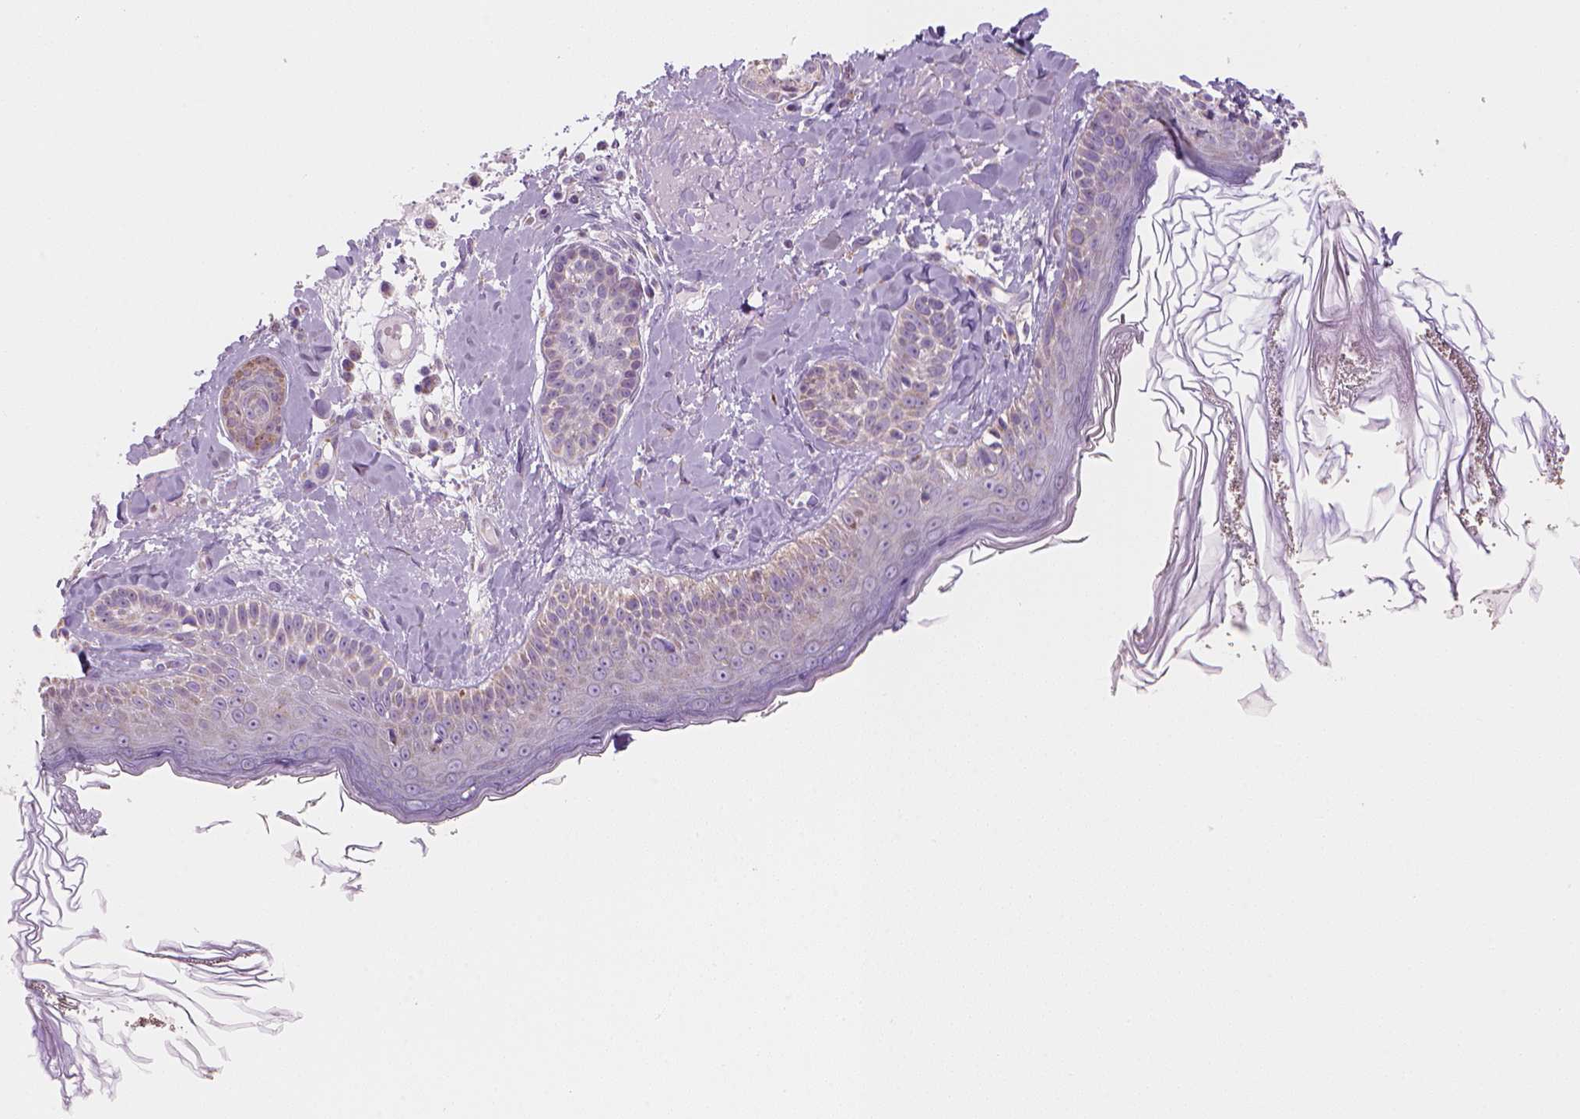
{"staining": {"intensity": "negative", "quantity": "none", "location": "none"}, "tissue": "skin", "cell_type": "Fibroblasts", "image_type": "normal", "snomed": [{"axis": "morphology", "description": "Normal tissue, NOS"}, {"axis": "topography", "description": "Skin"}], "caption": "This is an immunohistochemistry photomicrograph of benign skin. There is no positivity in fibroblasts.", "gene": "CES2", "patient": {"sex": "male", "age": 73}}